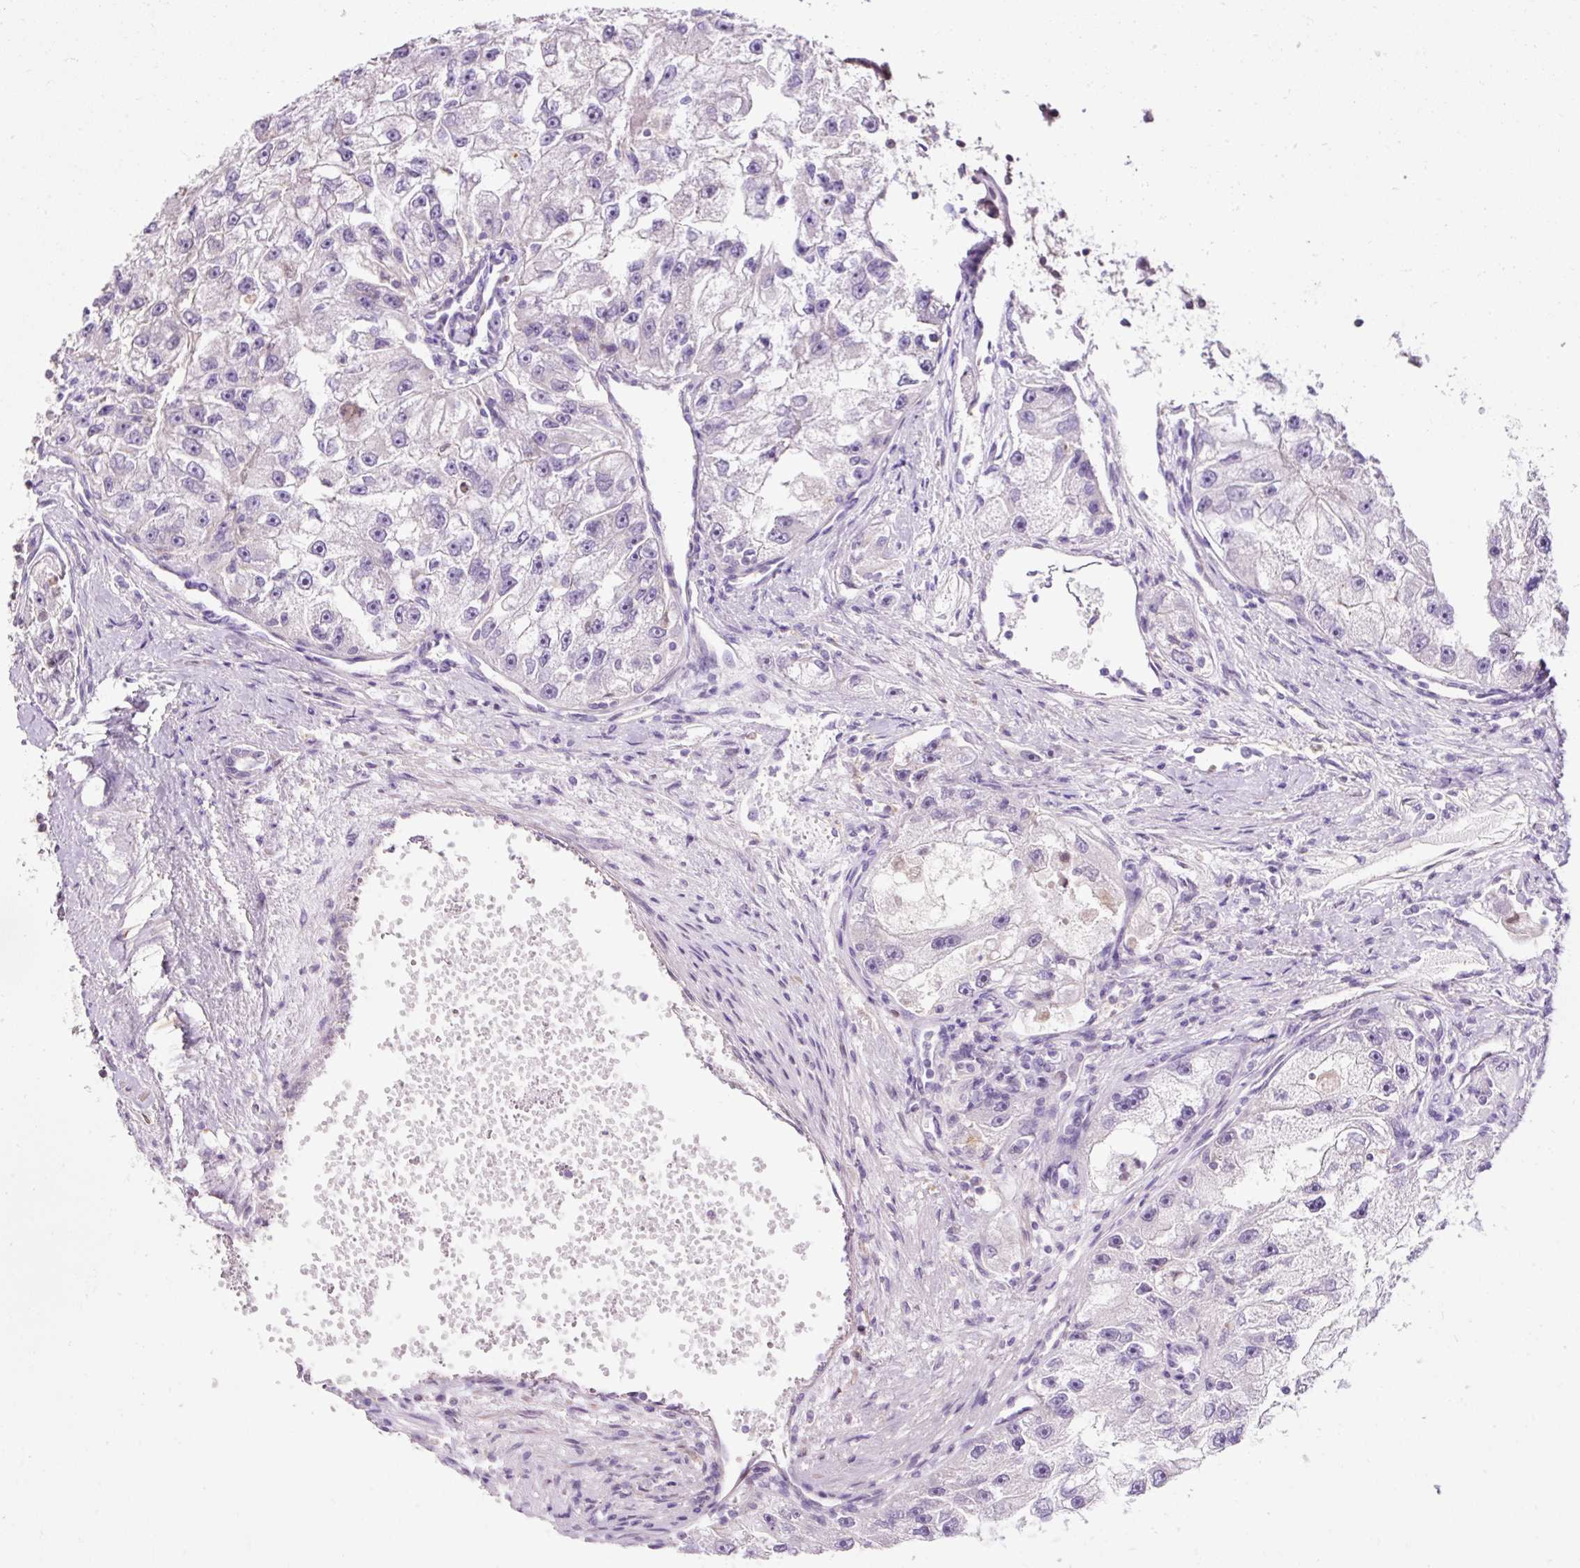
{"staining": {"intensity": "negative", "quantity": "none", "location": "none"}, "tissue": "renal cancer", "cell_type": "Tumor cells", "image_type": "cancer", "snomed": [{"axis": "morphology", "description": "Adenocarcinoma, NOS"}, {"axis": "topography", "description": "Kidney"}], "caption": "Tumor cells show no significant positivity in adenocarcinoma (renal). (IHC, brightfield microscopy, high magnification).", "gene": "ZNF610", "patient": {"sex": "male", "age": 63}}